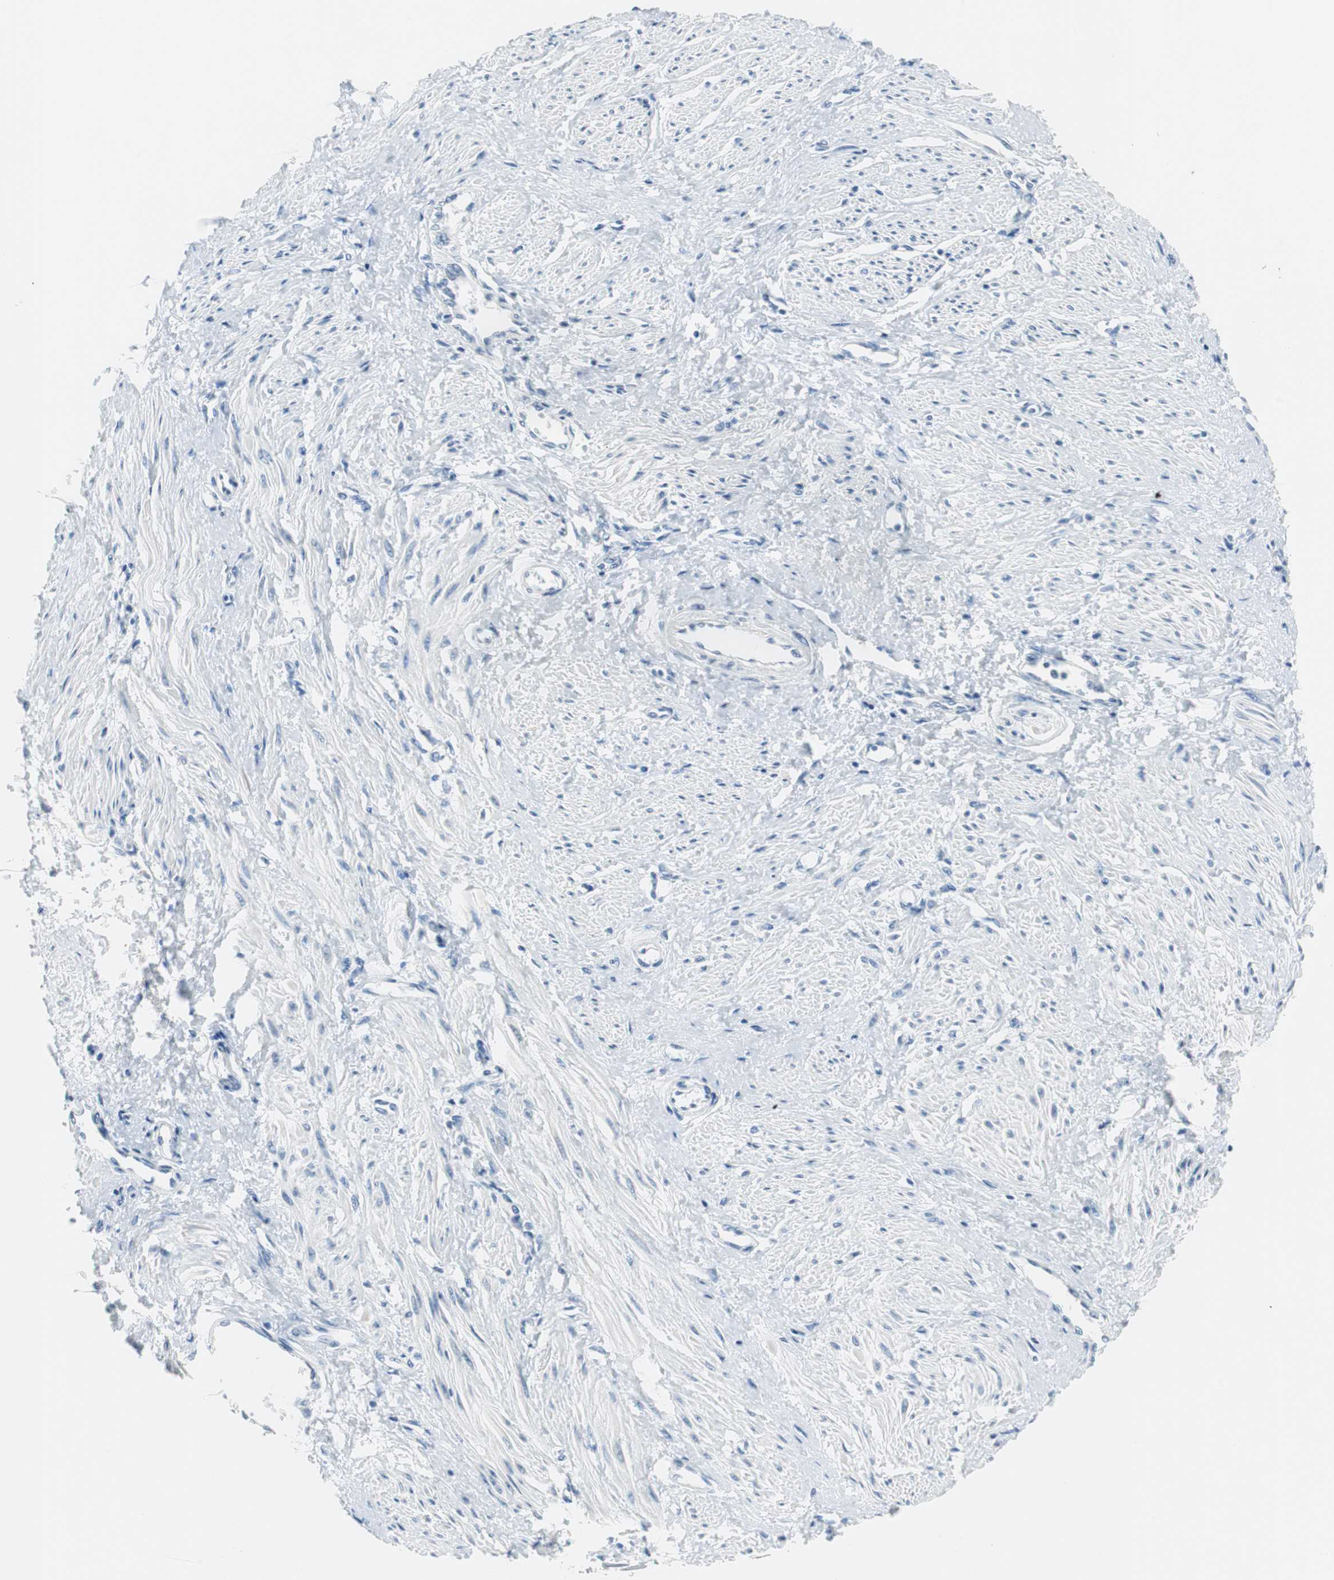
{"staining": {"intensity": "negative", "quantity": "none", "location": "none"}, "tissue": "smooth muscle", "cell_type": "Smooth muscle cells", "image_type": "normal", "snomed": [{"axis": "morphology", "description": "Normal tissue, NOS"}, {"axis": "topography", "description": "Smooth muscle"}, {"axis": "topography", "description": "Uterus"}], "caption": "IHC of benign human smooth muscle demonstrates no expression in smooth muscle cells. The staining is performed using DAB (3,3'-diaminobenzidine) brown chromogen with nuclei counter-stained in using hematoxylin.", "gene": "FBP1", "patient": {"sex": "female", "age": 39}}